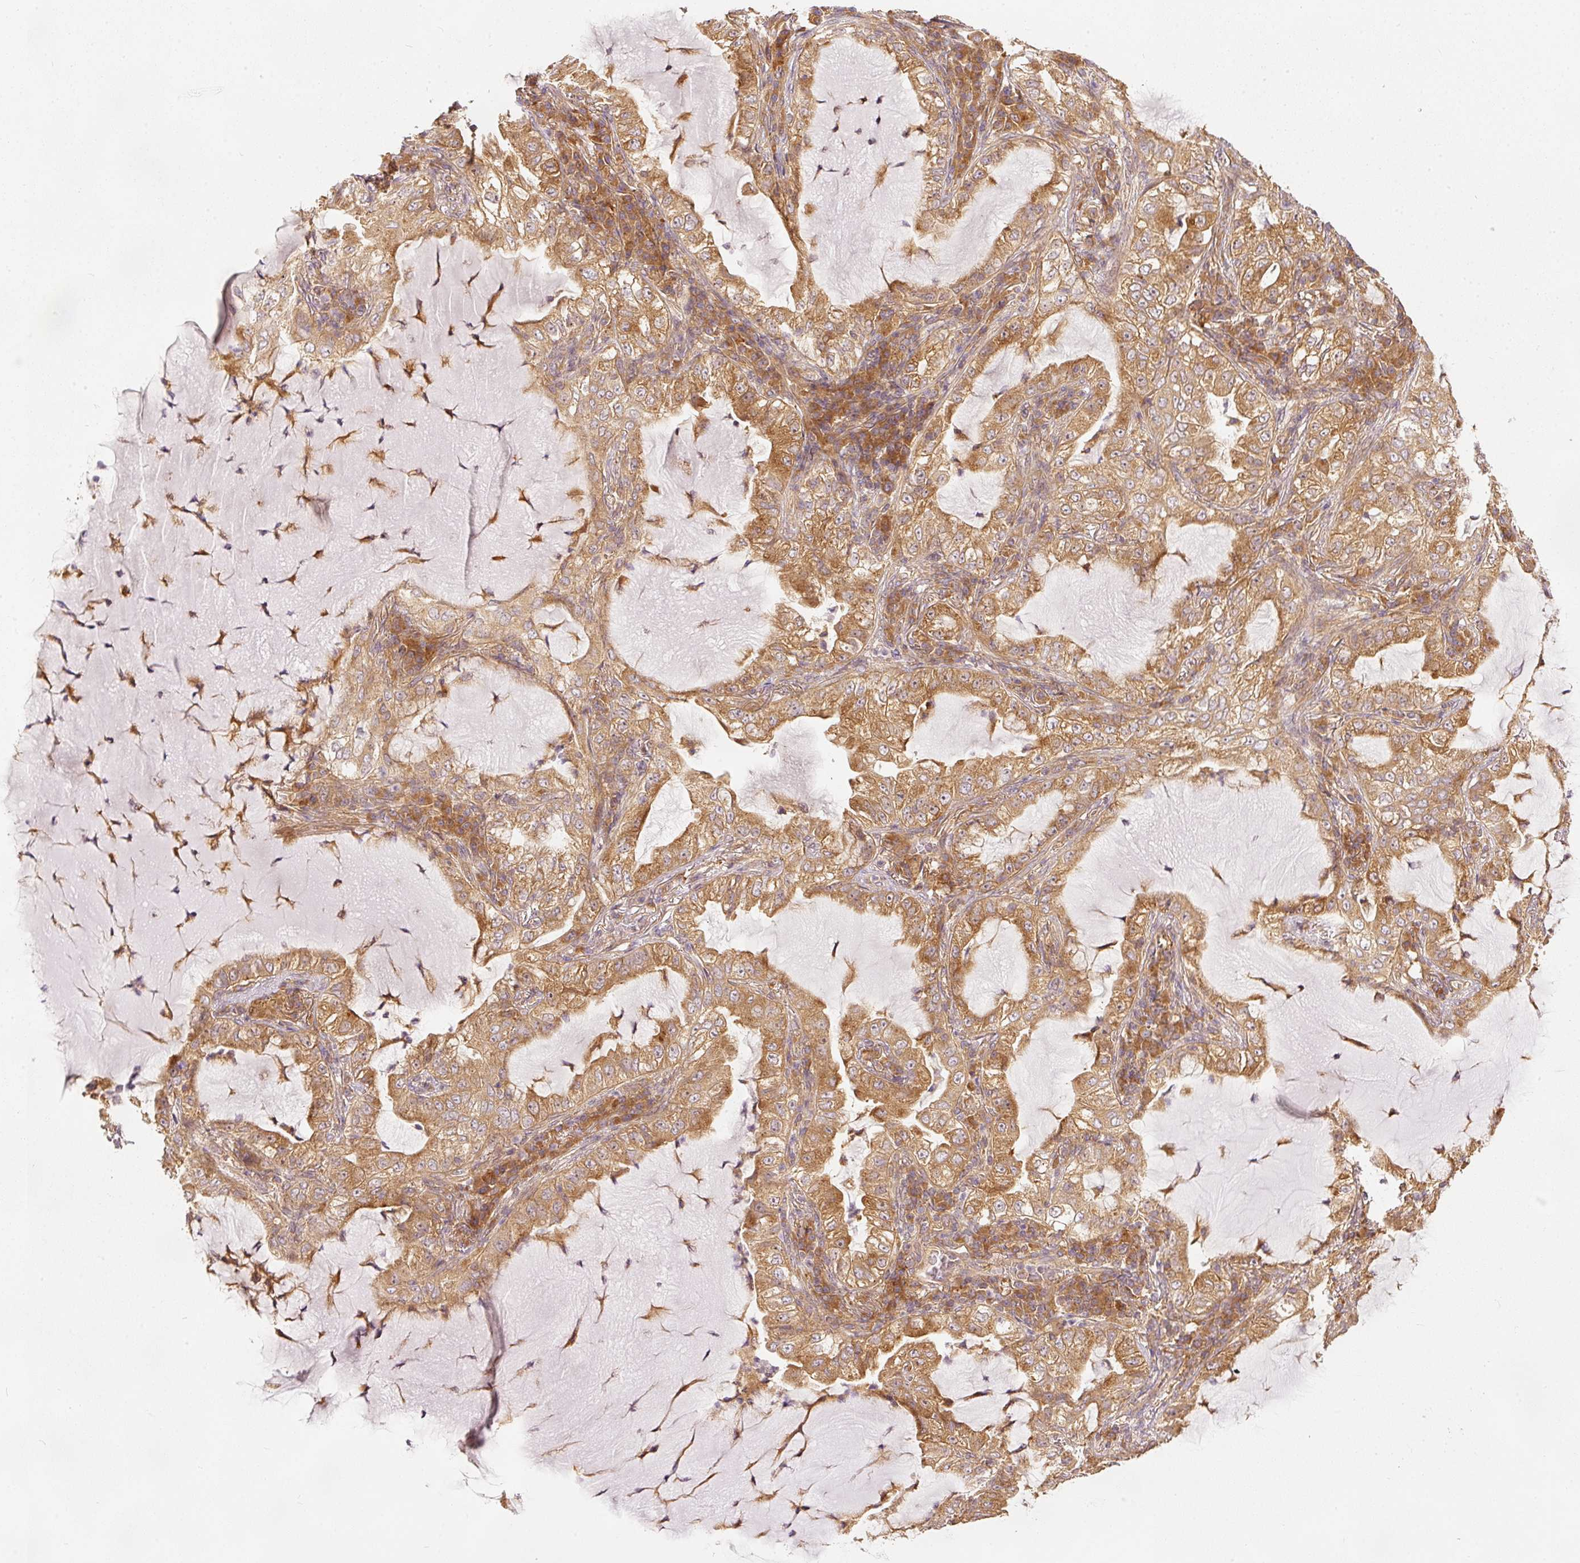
{"staining": {"intensity": "moderate", "quantity": ">75%", "location": "cytoplasmic/membranous"}, "tissue": "lung cancer", "cell_type": "Tumor cells", "image_type": "cancer", "snomed": [{"axis": "morphology", "description": "Adenocarcinoma, NOS"}, {"axis": "topography", "description": "Lung"}], "caption": "Immunohistochemical staining of lung cancer (adenocarcinoma) displays medium levels of moderate cytoplasmic/membranous positivity in approximately >75% of tumor cells.", "gene": "EIF3B", "patient": {"sex": "female", "age": 73}}